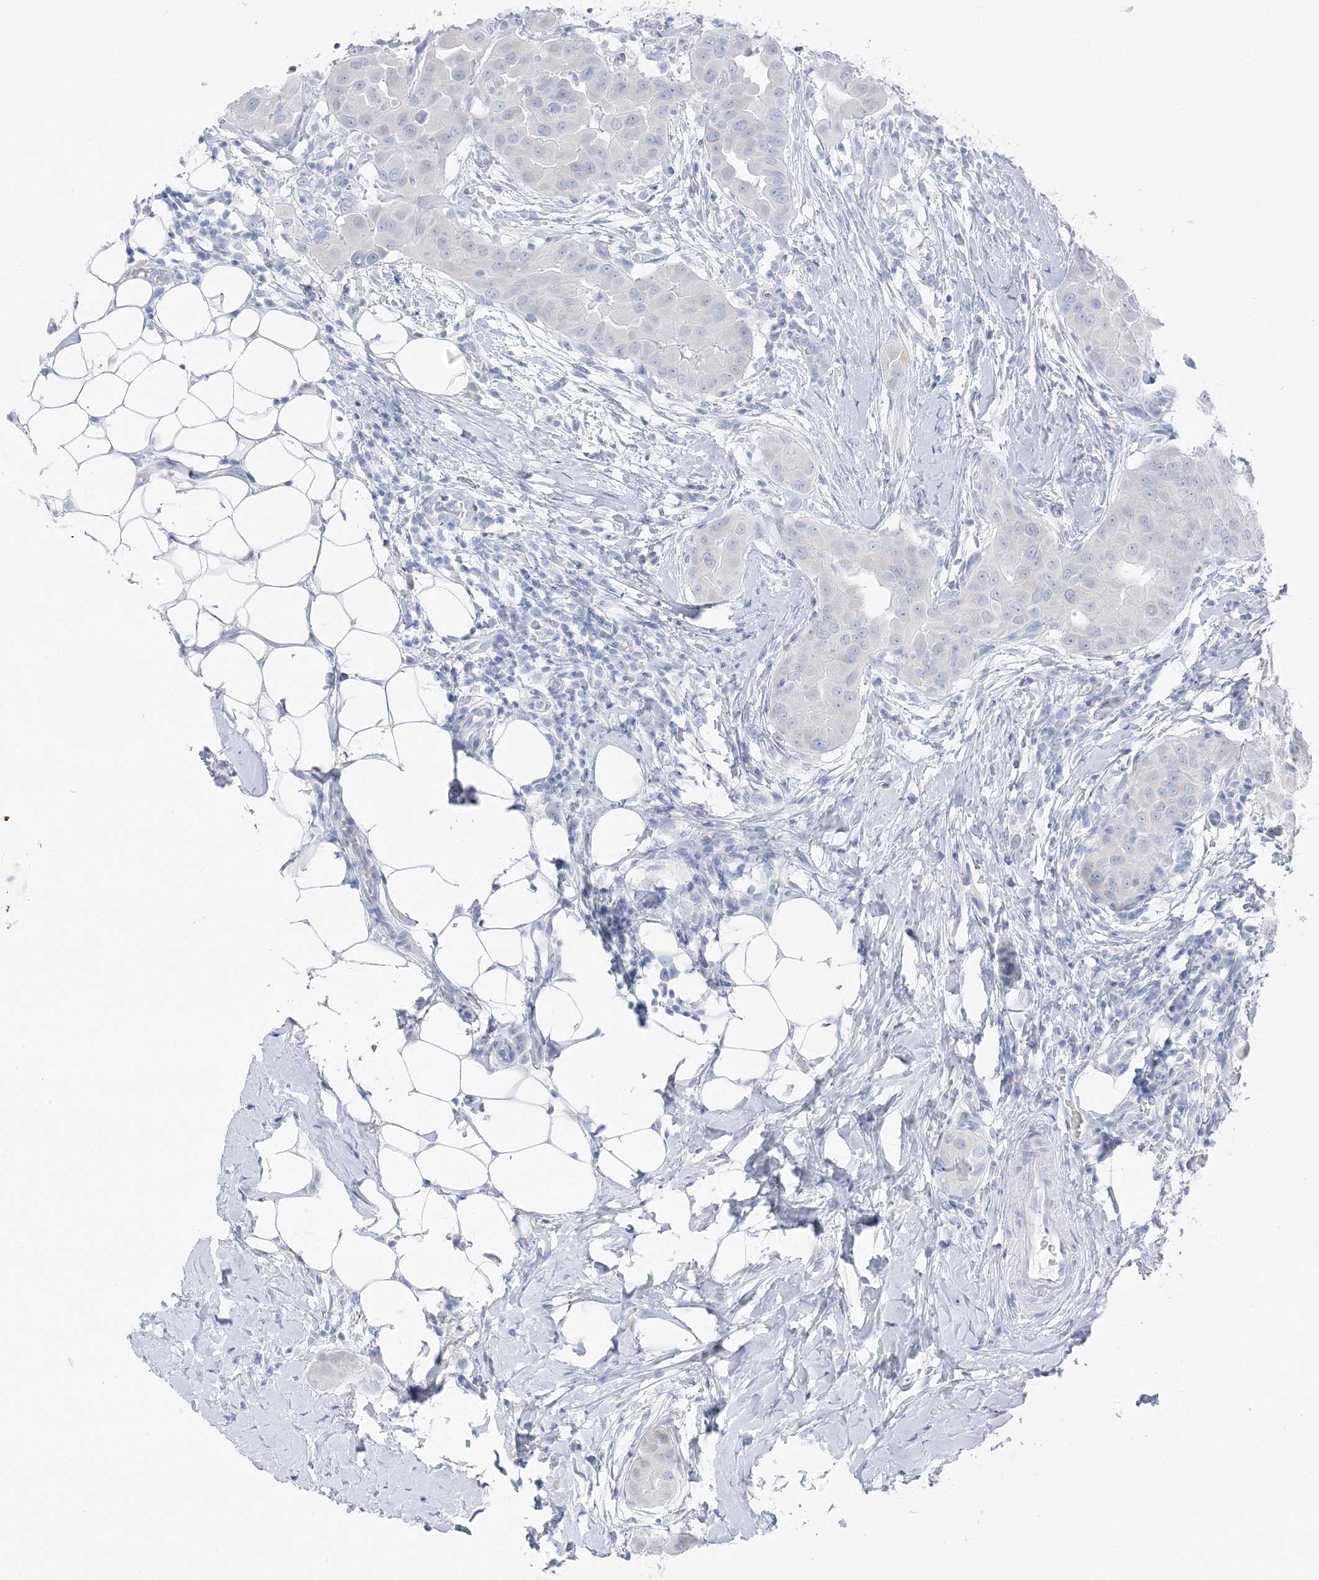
{"staining": {"intensity": "negative", "quantity": "none", "location": "none"}, "tissue": "thyroid cancer", "cell_type": "Tumor cells", "image_type": "cancer", "snomed": [{"axis": "morphology", "description": "Papillary adenocarcinoma, NOS"}, {"axis": "topography", "description": "Thyroid gland"}], "caption": "The immunohistochemistry image has no significant positivity in tumor cells of thyroid cancer tissue.", "gene": "ZFP64", "patient": {"sex": "male", "age": 33}}